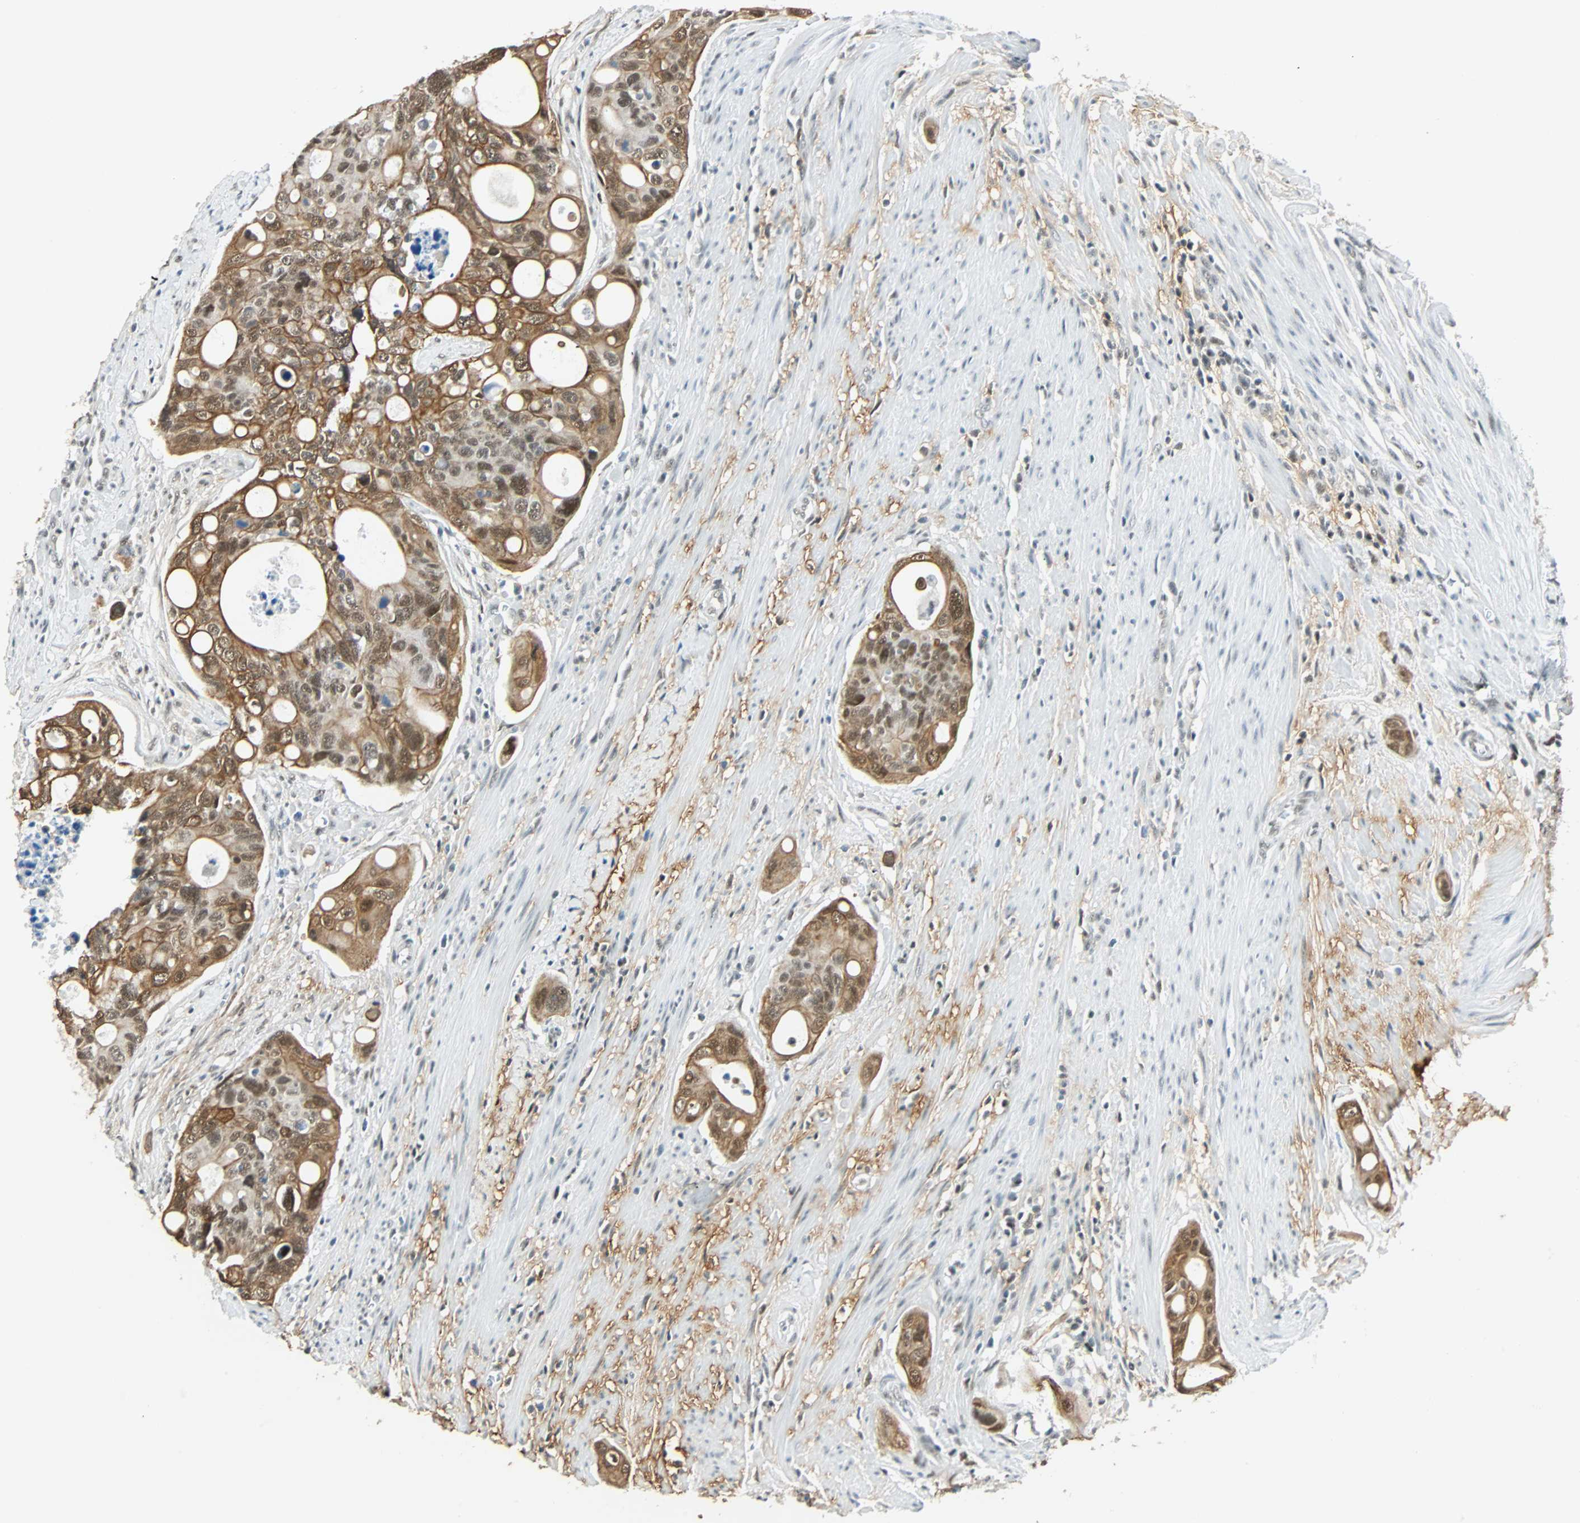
{"staining": {"intensity": "strong", "quantity": ">75%", "location": "cytoplasmic/membranous,nuclear"}, "tissue": "colorectal cancer", "cell_type": "Tumor cells", "image_type": "cancer", "snomed": [{"axis": "morphology", "description": "Adenocarcinoma, NOS"}, {"axis": "topography", "description": "Colon"}], "caption": "Immunohistochemical staining of colorectal cancer exhibits high levels of strong cytoplasmic/membranous and nuclear protein positivity in about >75% of tumor cells.", "gene": "NELFE", "patient": {"sex": "female", "age": 57}}